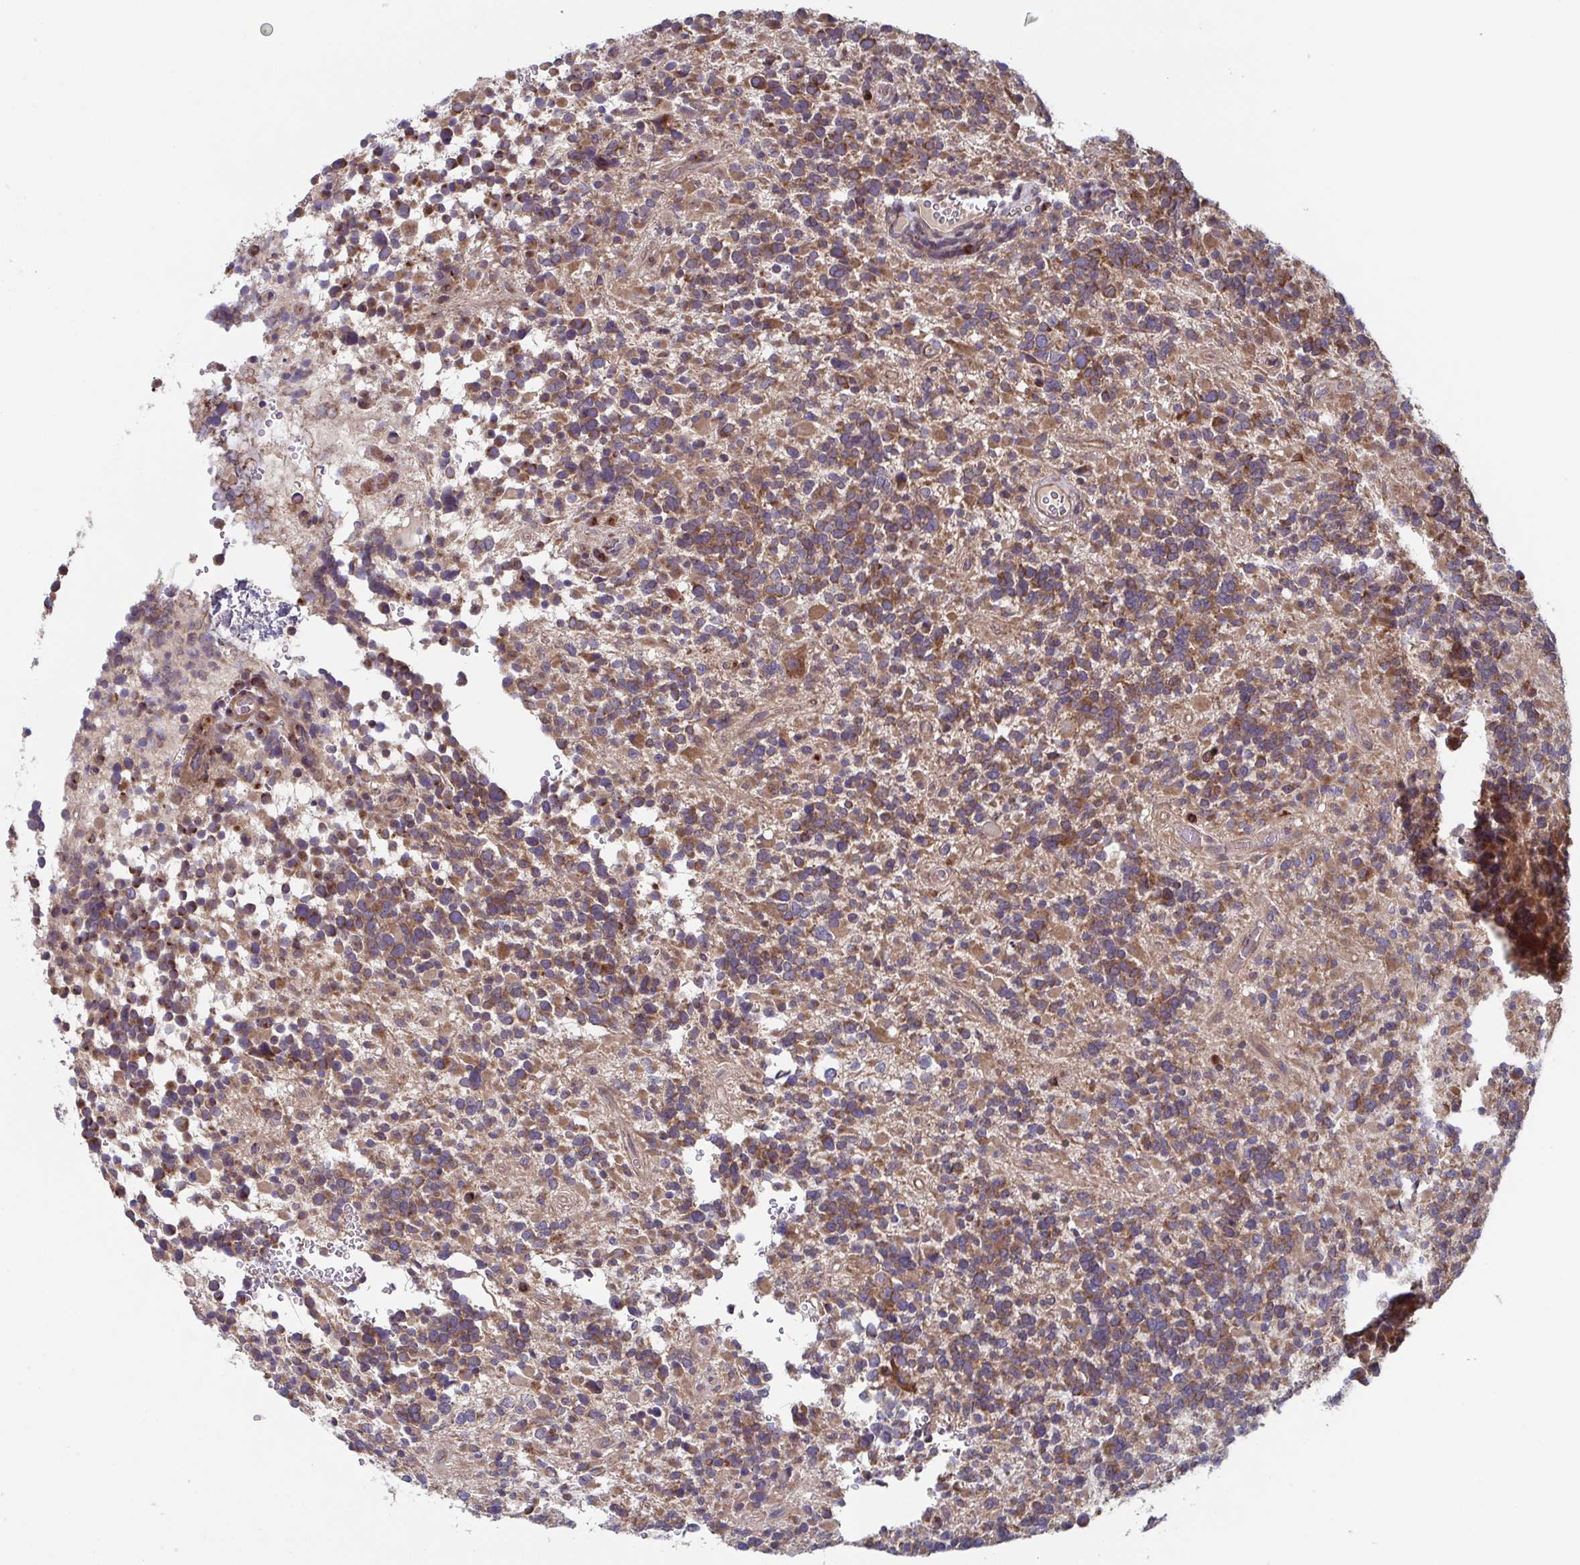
{"staining": {"intensity": "moderate", "quantity": ">75%", "location": "cytoplasmic/membranous"}, "tissue": "glioma", "cell_type": "Tumor cells", "image_type": "cancer", "snomed": [{"axis": "morphology", "description": "Glioma, malignant, High grade"}, {"axis": "topography", "description": "Brain"}], "caption": "An IHC histopathology image of neoplastic tissue is shown. Protein staining in brown shows moderate cytoplasmic/membranous positivity in glioma within tumor cells.", "gene": "COPB1", "patient": {"sex": "female", "age": 40}}